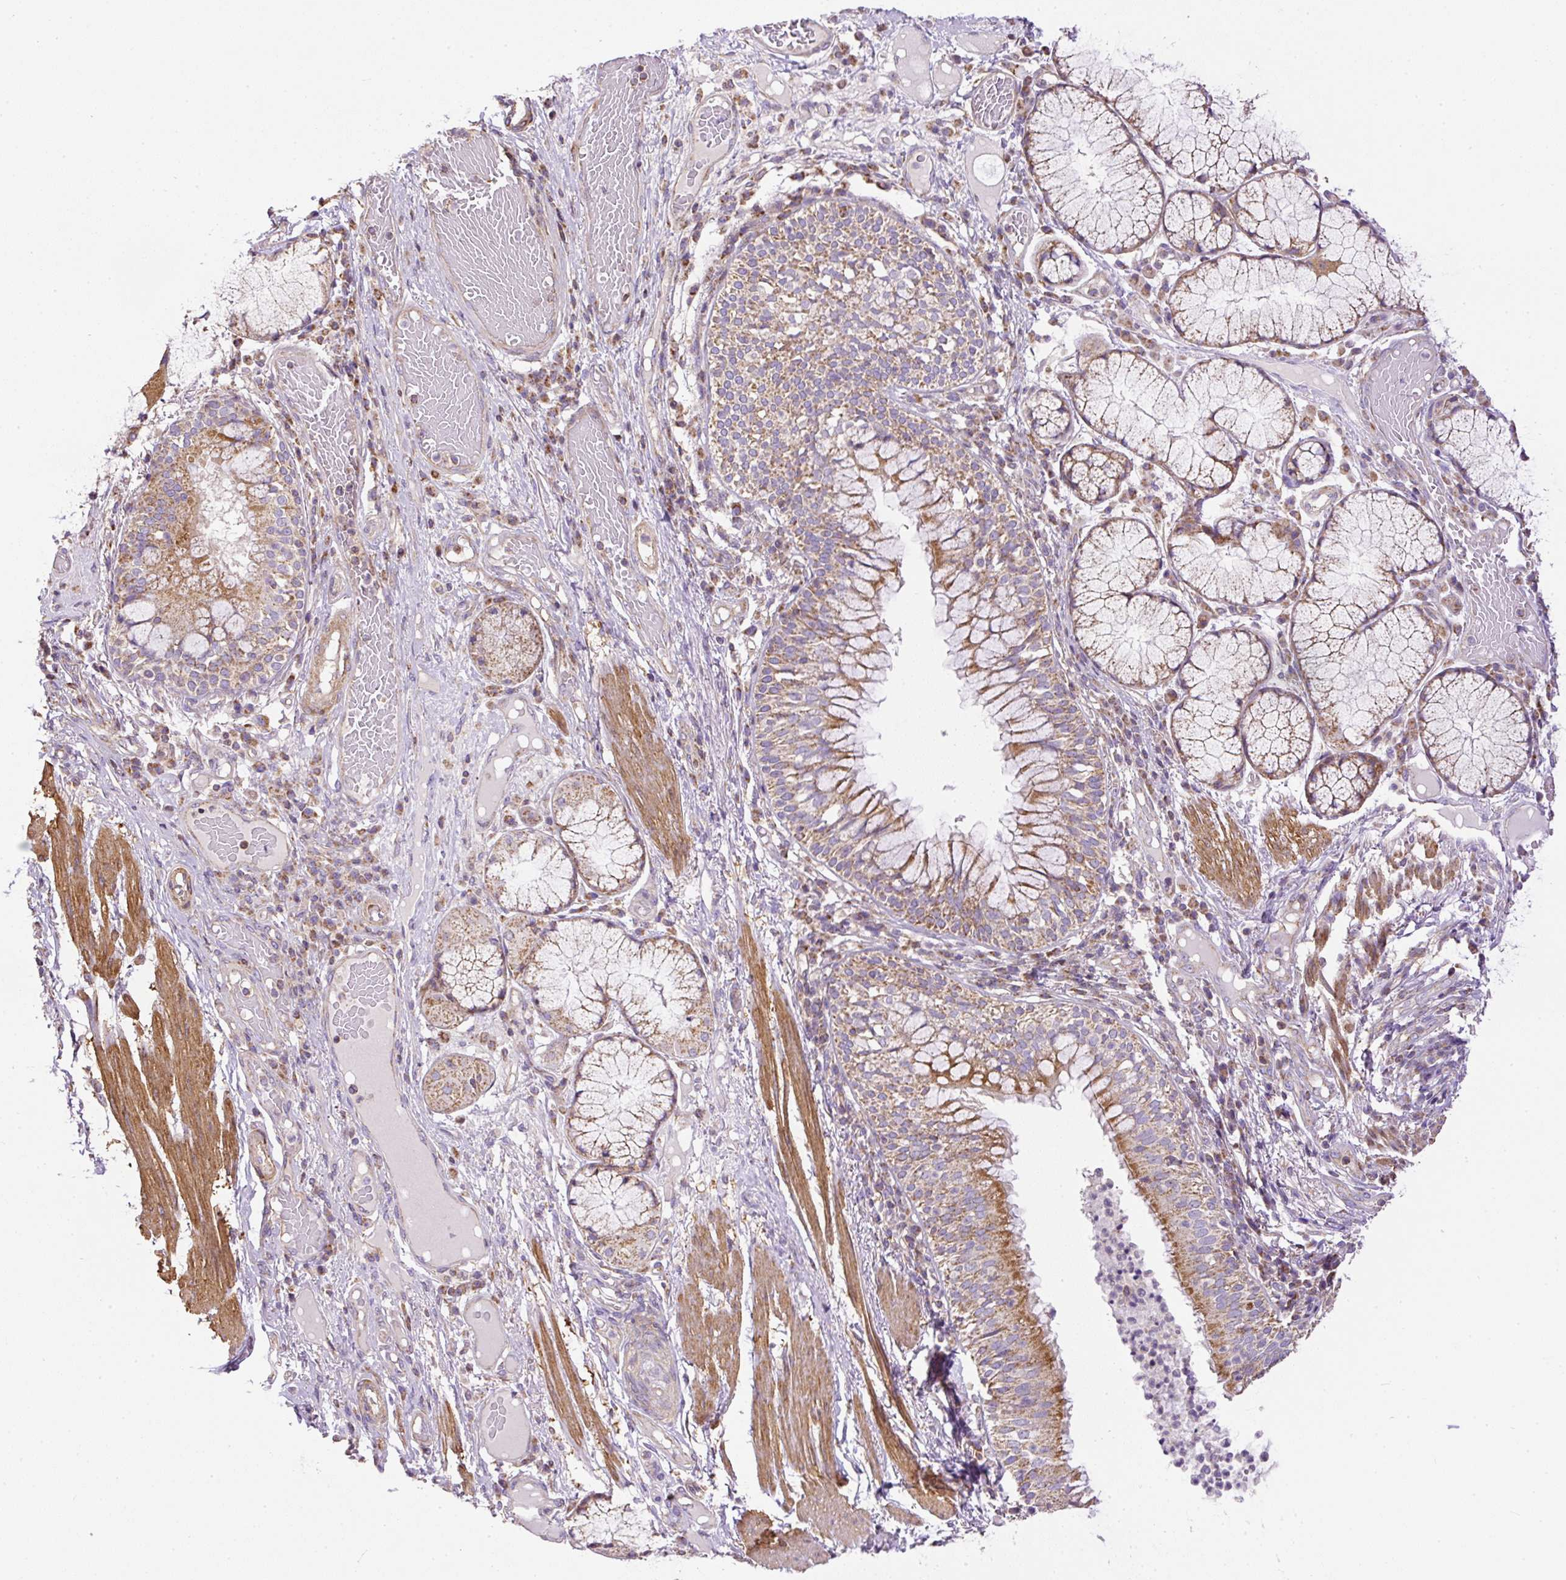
{"staining": {"intensity": "weak", "quantity": ">75%", "location": "cytoplasmic/membranous"}, "tissue": "adipose tissue", "cell_type": "Adipocytes", "image_type": "normal", "snomed": [{"axis": "morphology", "description": "Normal tissue, NOS"}, {"axis": "topography", "description": "Cartilage tissue"}, {"axis": "topography", "description": "Bronchus"}], "caption": "IHC of normal human adipose tissue exhibits low levels of weak cytoplasmic/membranous expression in about >75% of adipocytes.", "gene": "NDUFAF2", "patient": {"sex": "male", "age": 56}}